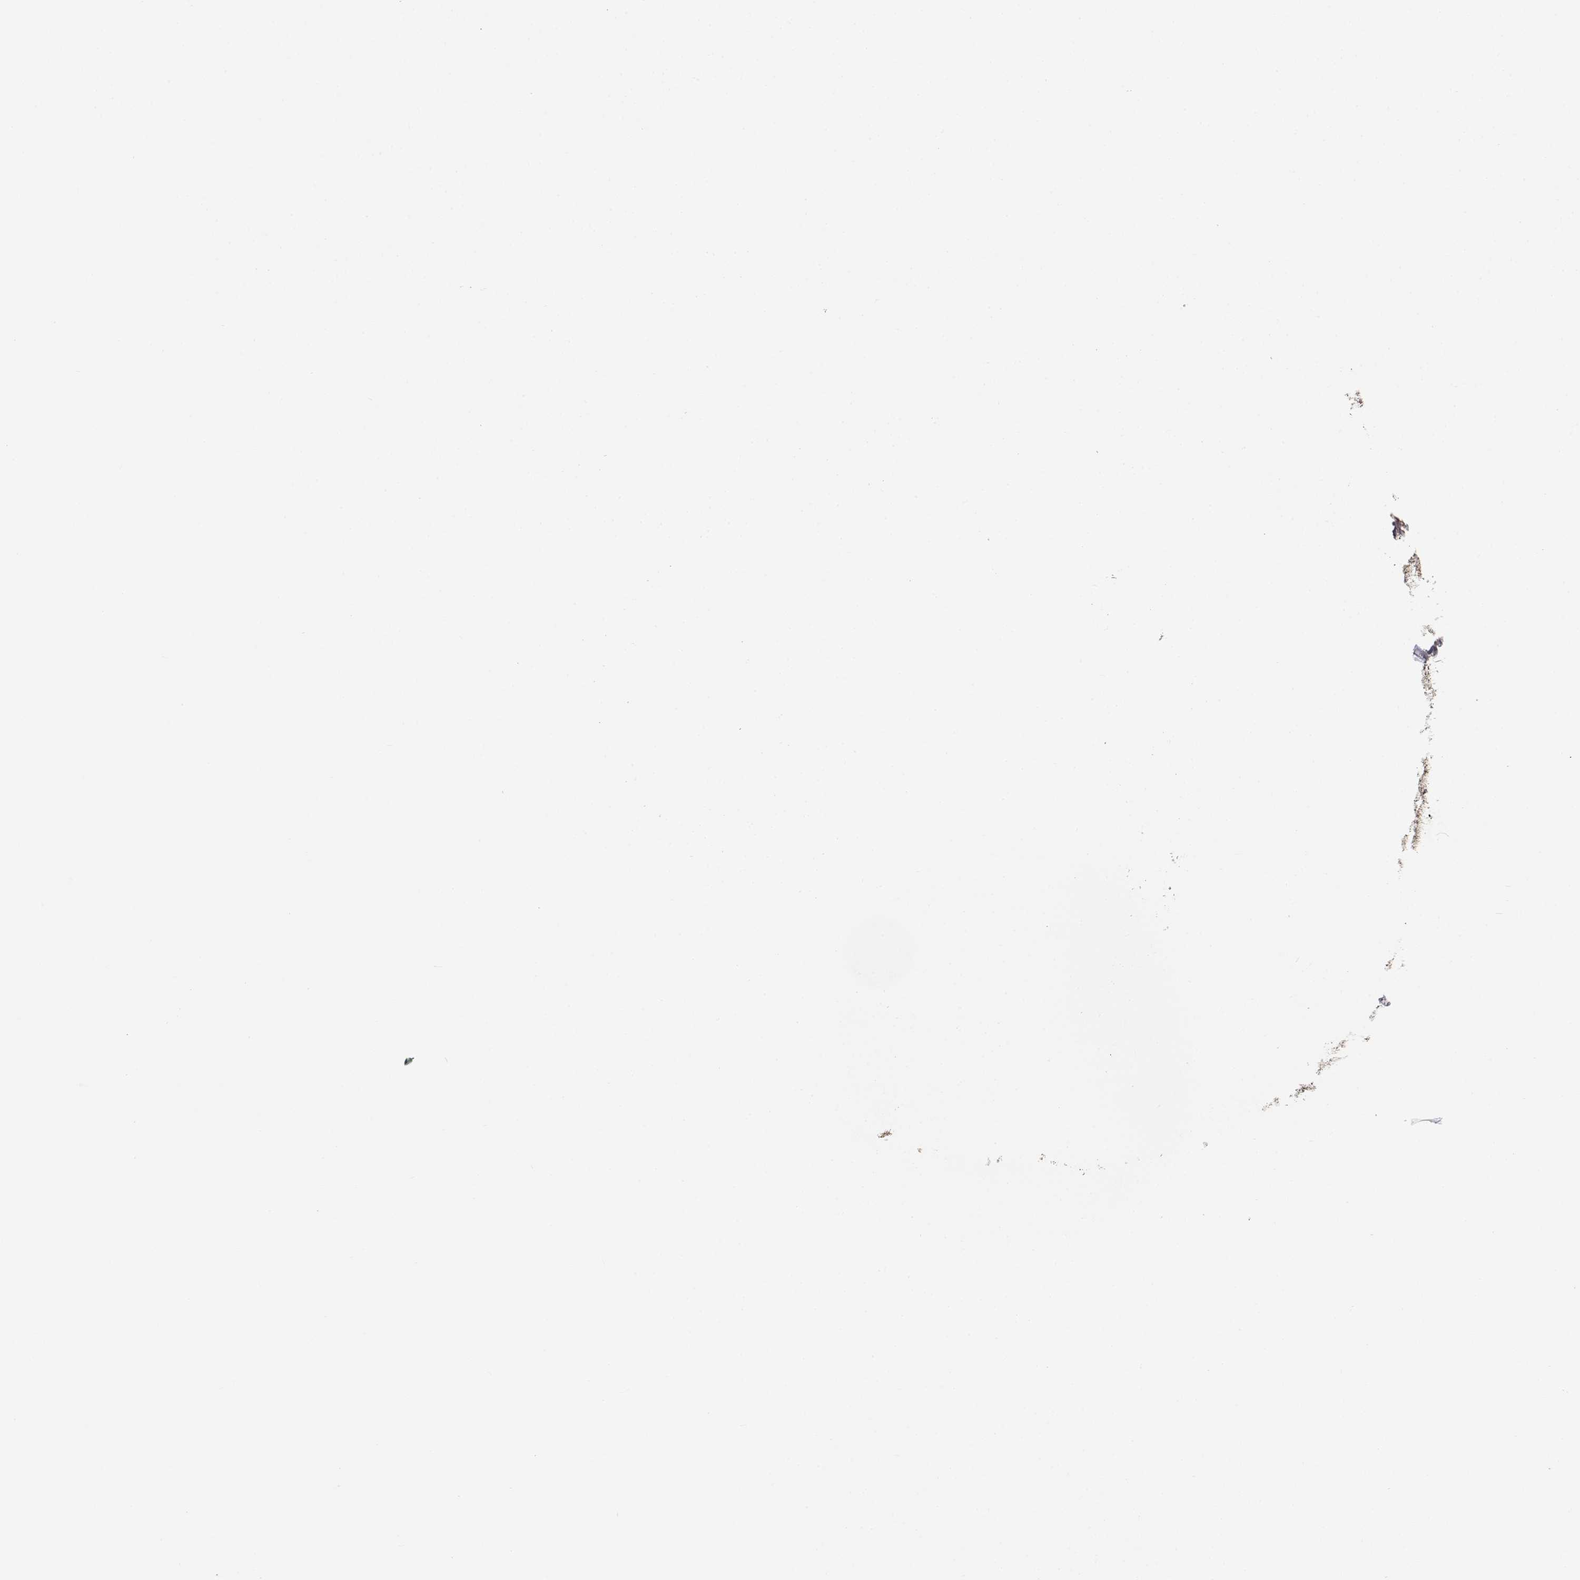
{"staining": {"intensity": "negative", "quantity": "none", "location": "none"}, "tissue": "rectum", "cell_type": "Glandular cells", "image_type": "normal", "snomed": [{"axis": "morphology", "description": "Normal tissue, NOS"}, {"axis": "topography", "description": "Smooth muscle"}, {"axis": "topography", "description": "Rectum"}], "caption": "Immunohistochemical staining of normal rectum displays no significant staining in glandular cells. Nuclei are stained in blue.", "gene": "ENDOU", "patient": {"sex": "male", "age": 53}}